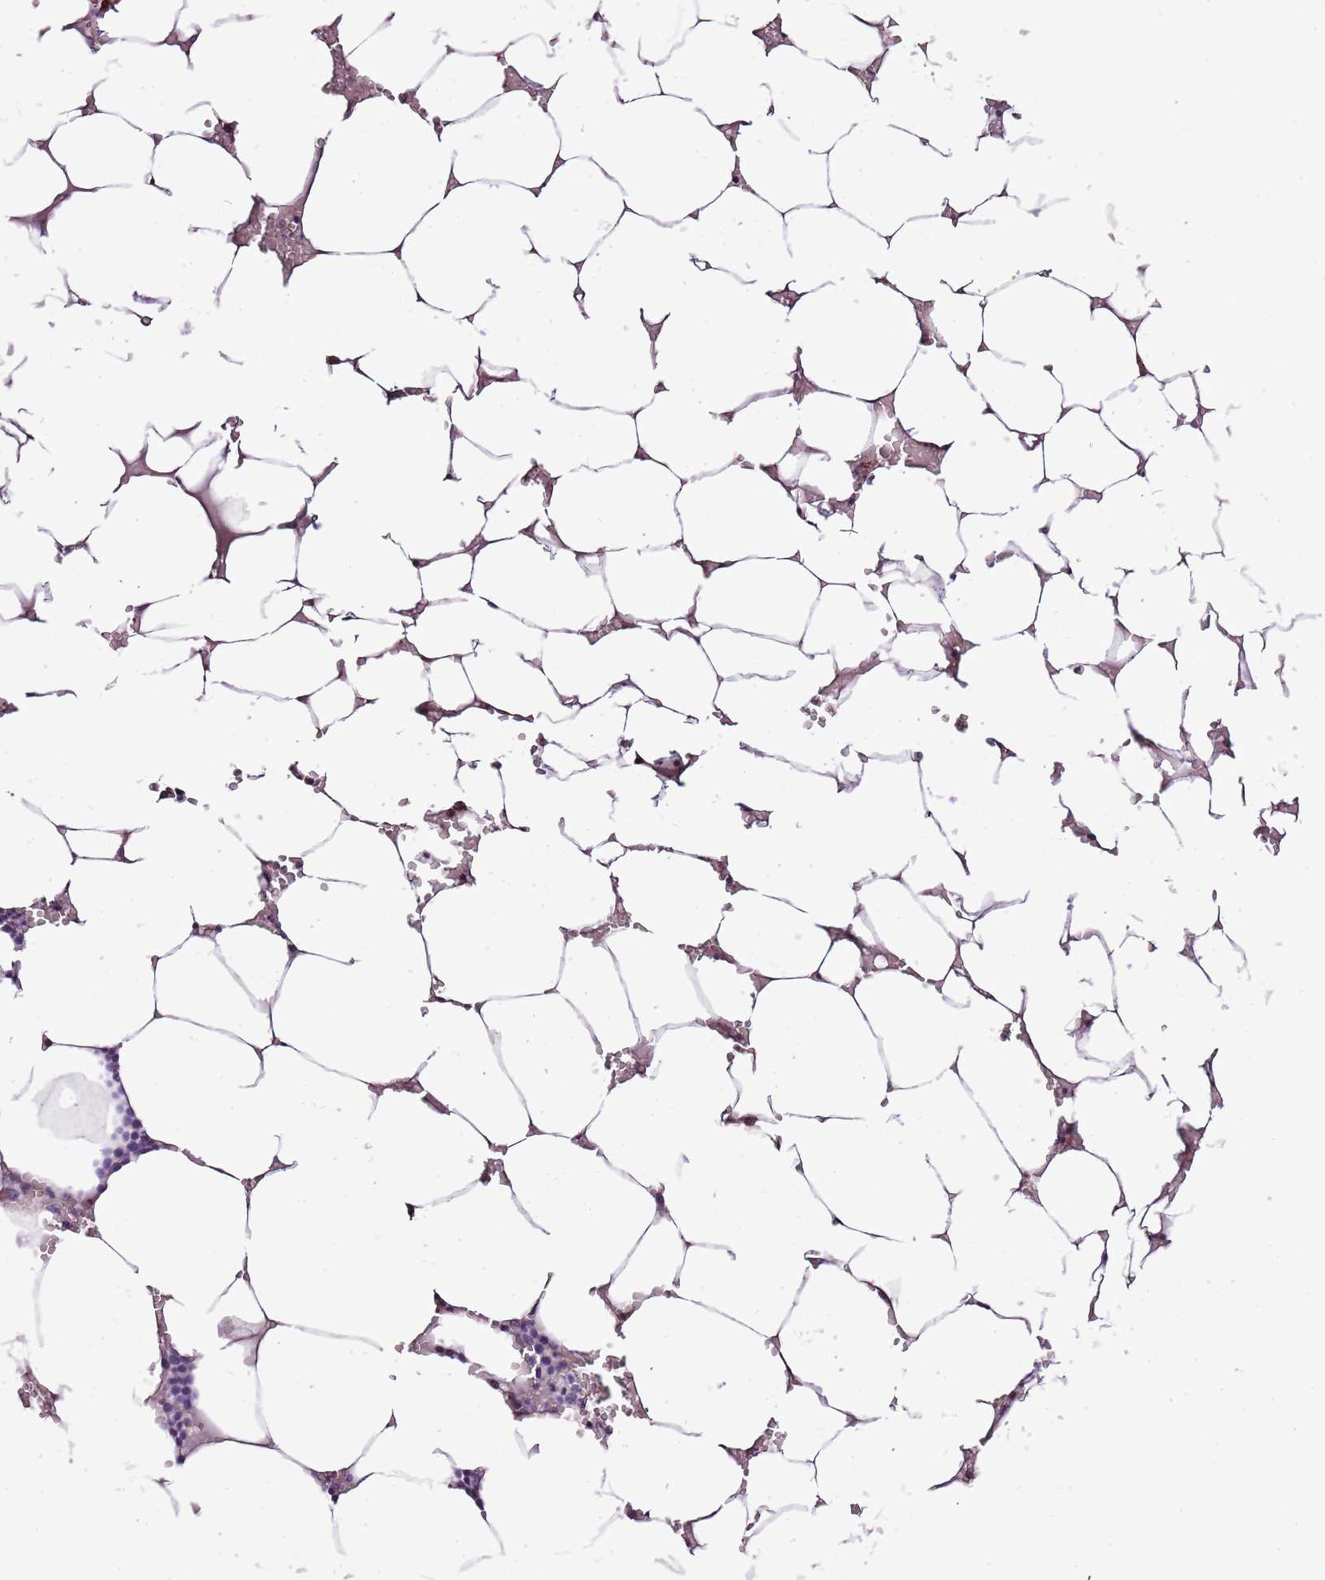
{"staining": {"intensity": "negative", "quantity": "none", "location": "none"}, "tissue": "bone marrow", "cell_type": "Hematopoietic cells", "image_type": "normal", "snomed": [{"axis": "morphology", "description": "Normal tissue, NOS"}, {"axis": "topography", "description": "Bone marrow"}], "caption": "Immunohistochemistry (IHC) histopathology image of benign bone marrow: bone marrow stained with DAB reveals no significant protein positivity in hematopoietic cells.", "gene": "NKX2", "patient": {"sex": "male", "age": 70}}